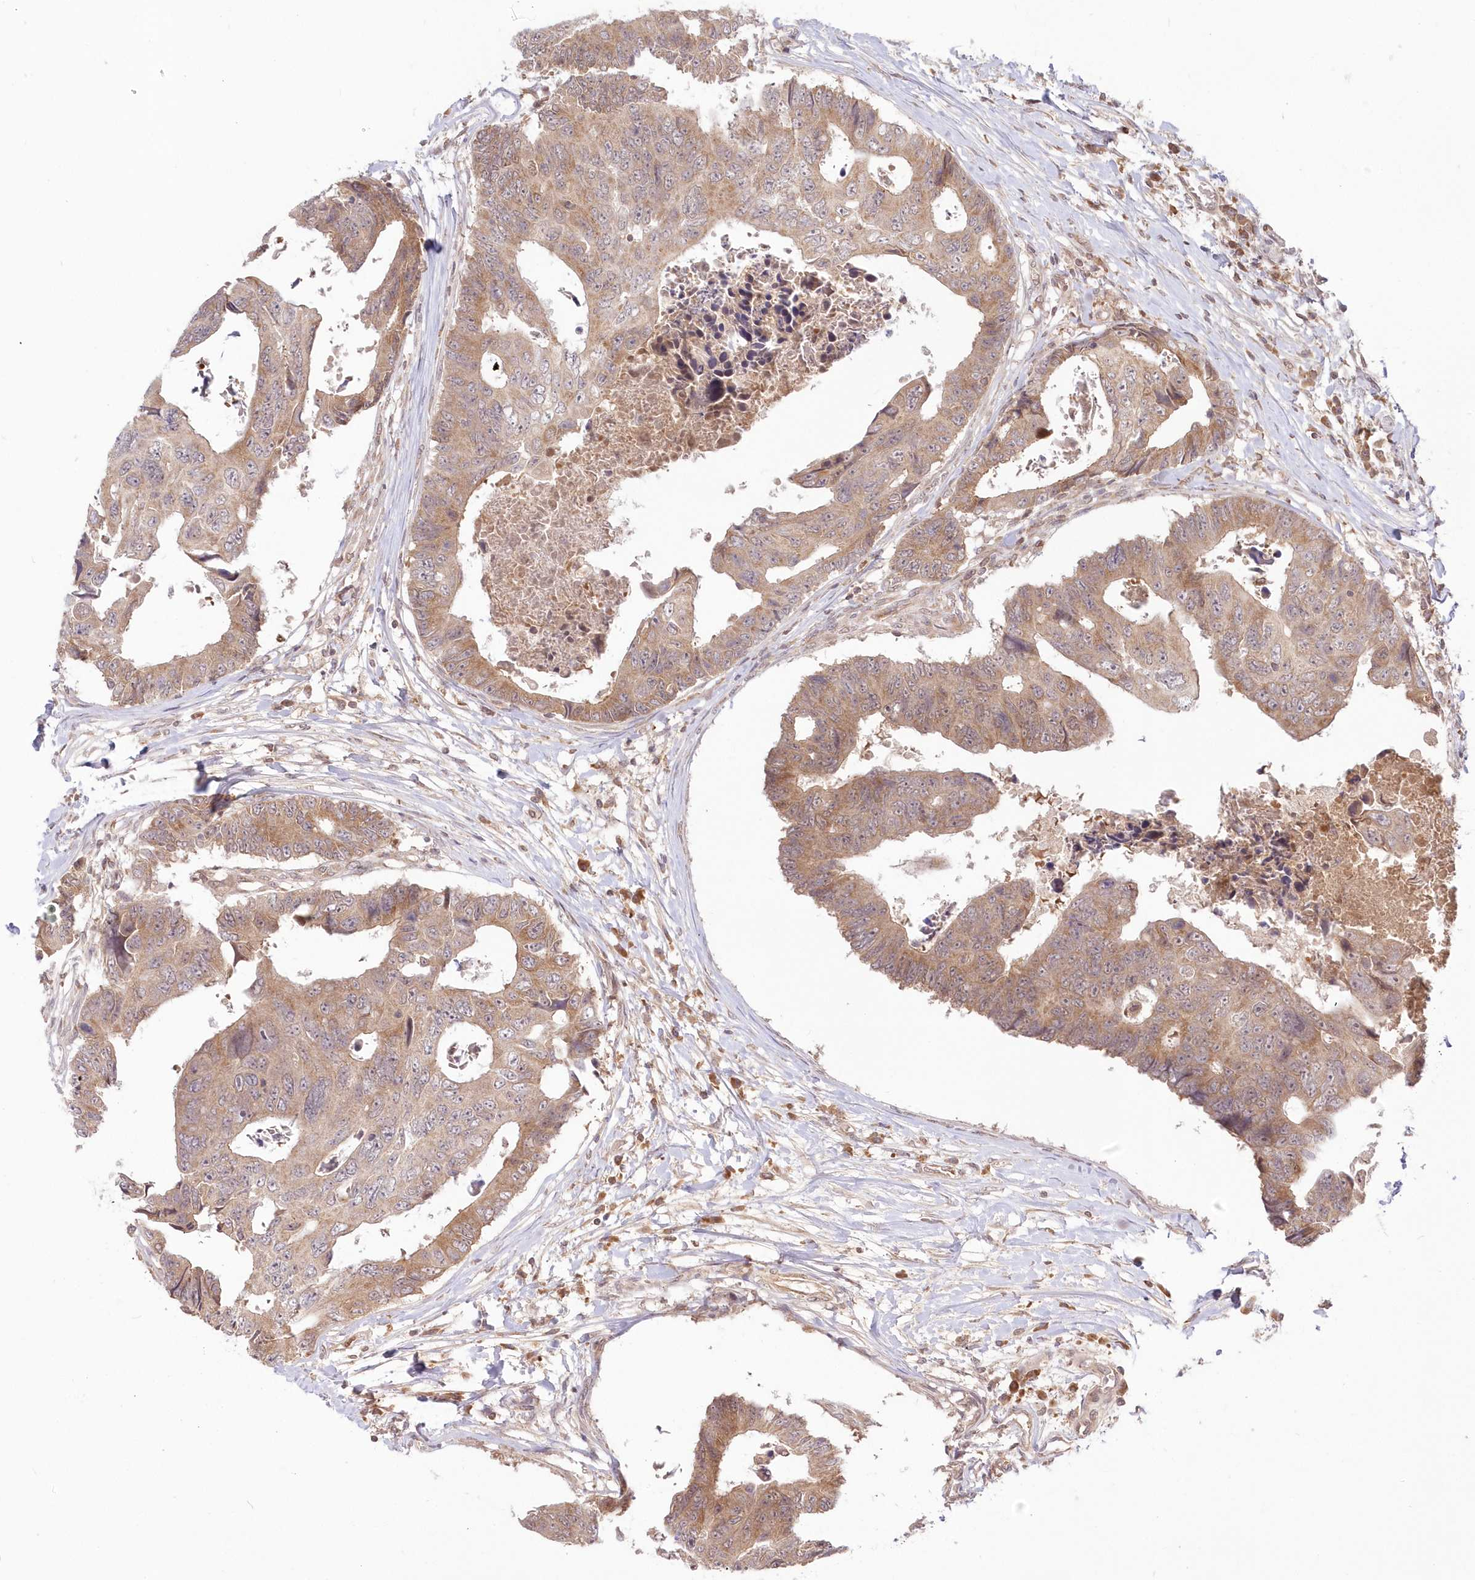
{"staining": {"intensity": "moderate", "quantity": ">75%", "location": "cytoplasmic/membranous"}, "tissue": "colorectal cancer", "cell_type": "Tumor cells", "image_type": "cancer", "snomed": [{"axis": "morphology", "description": "Adenocarcinoma, NOS"}, {"axis": "topography", "description": "Rectum"}], "caption": "Protein expression analysis of colorectal cancer (adenocarcinoma) exhibits moderate cytoplasmic/membranous positivity in approximately >75% of tumor cells. The protein is shown in brown color, while the nuclei are stained blue.", "gene": "MTMR3", "patient": {"sex": "male", "age": 84}}